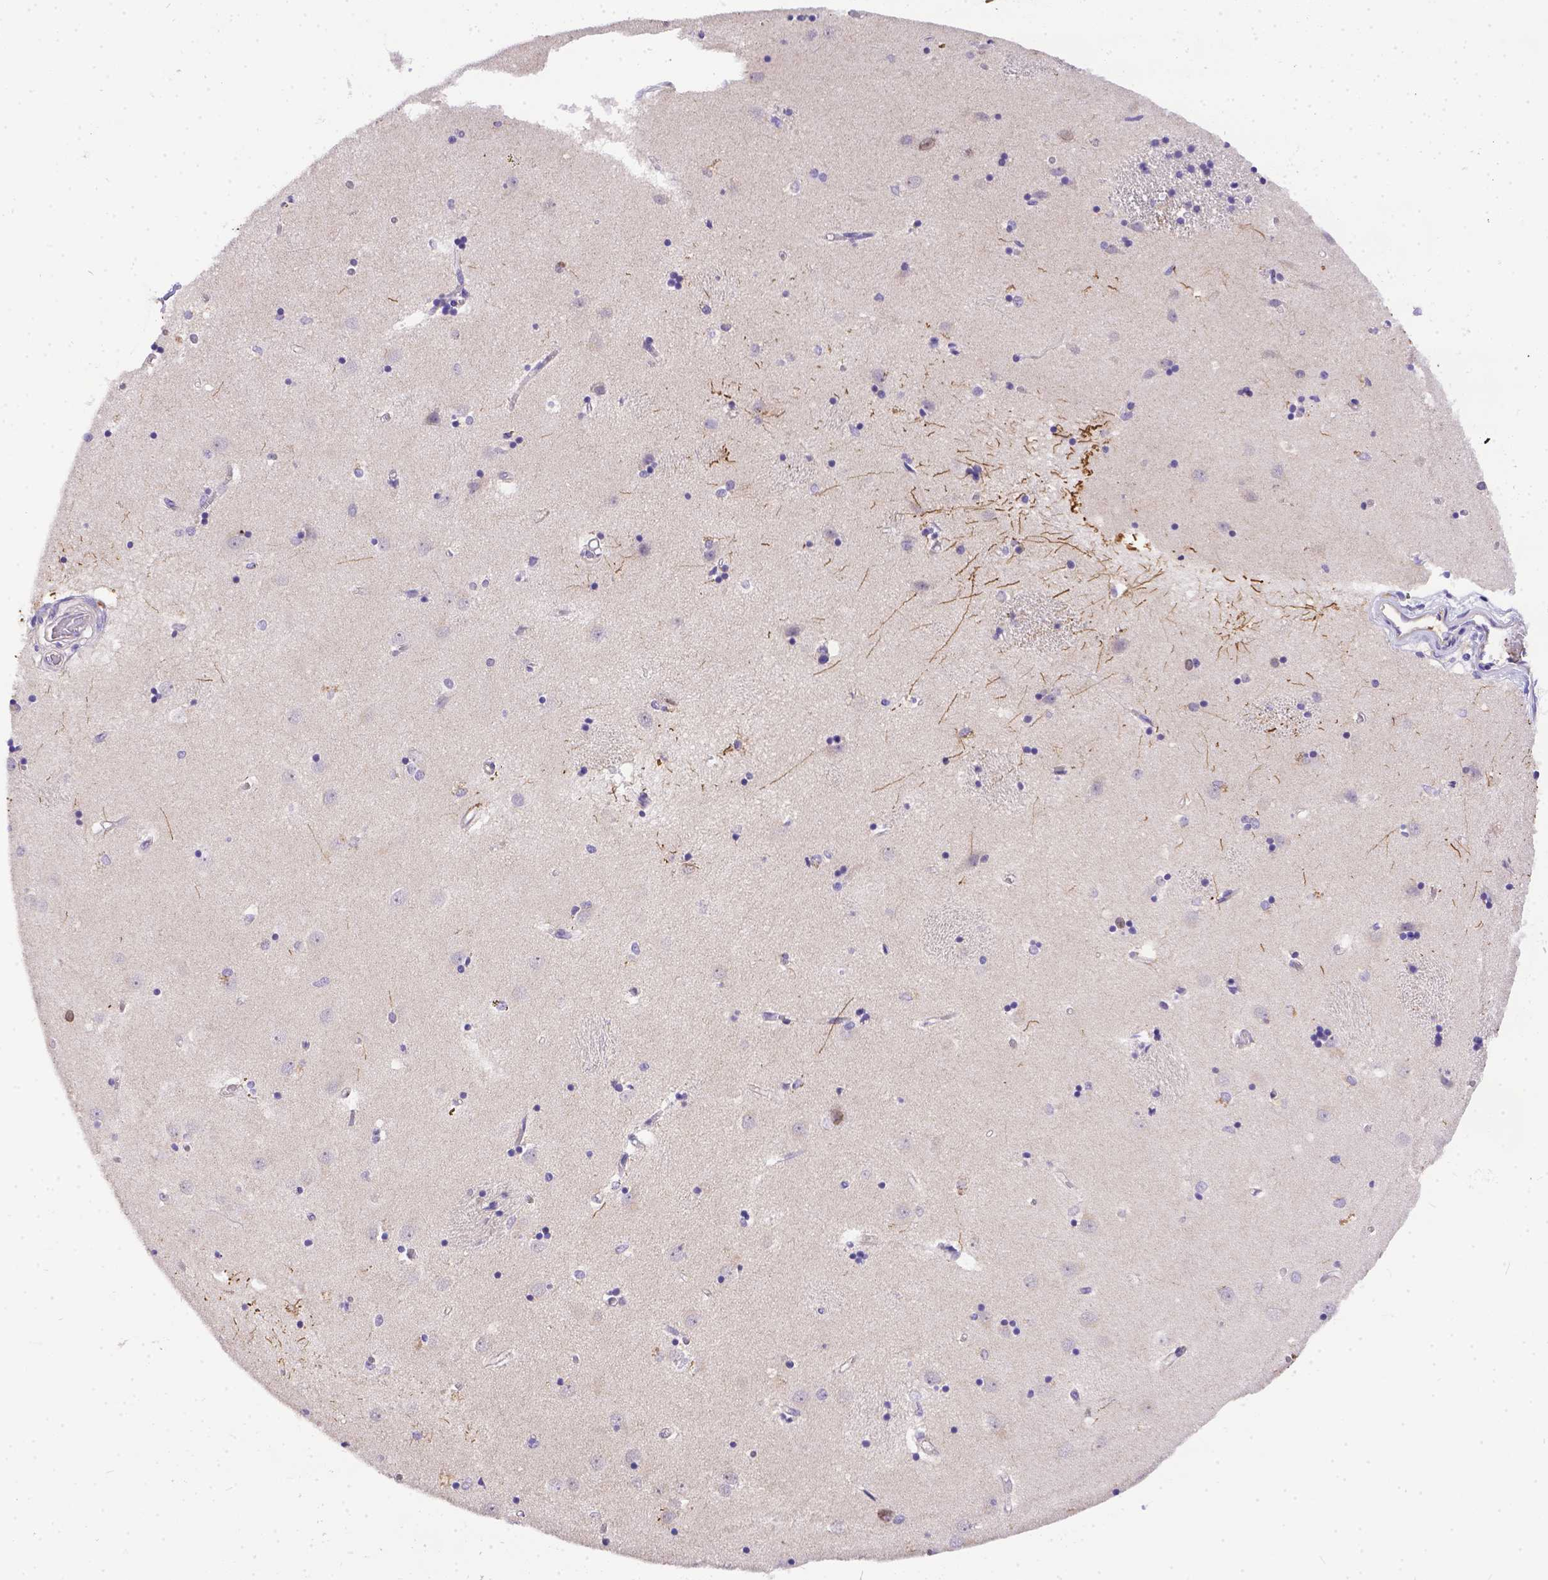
{"staining": {"intensity": "moderate", "quantity": "<25%", "location": "cytoplasmic/membranous"}, "tissue": "caudate", "cell_type": "Glial cells", "image_type": "normal", "snomed": [{"axis": "morphology", "description": "Normal tissue, NOS"}, {"axis": "topography", "description": "Lateral ventricle wall"}], "caption": "Protein expression analysis of normal human caudate reveals moderate cytoplasmic/membranous staining in approximately <25% of glial cells.", "gene": "DLEC1", "patient": {"sex": "male", "age": 54}}